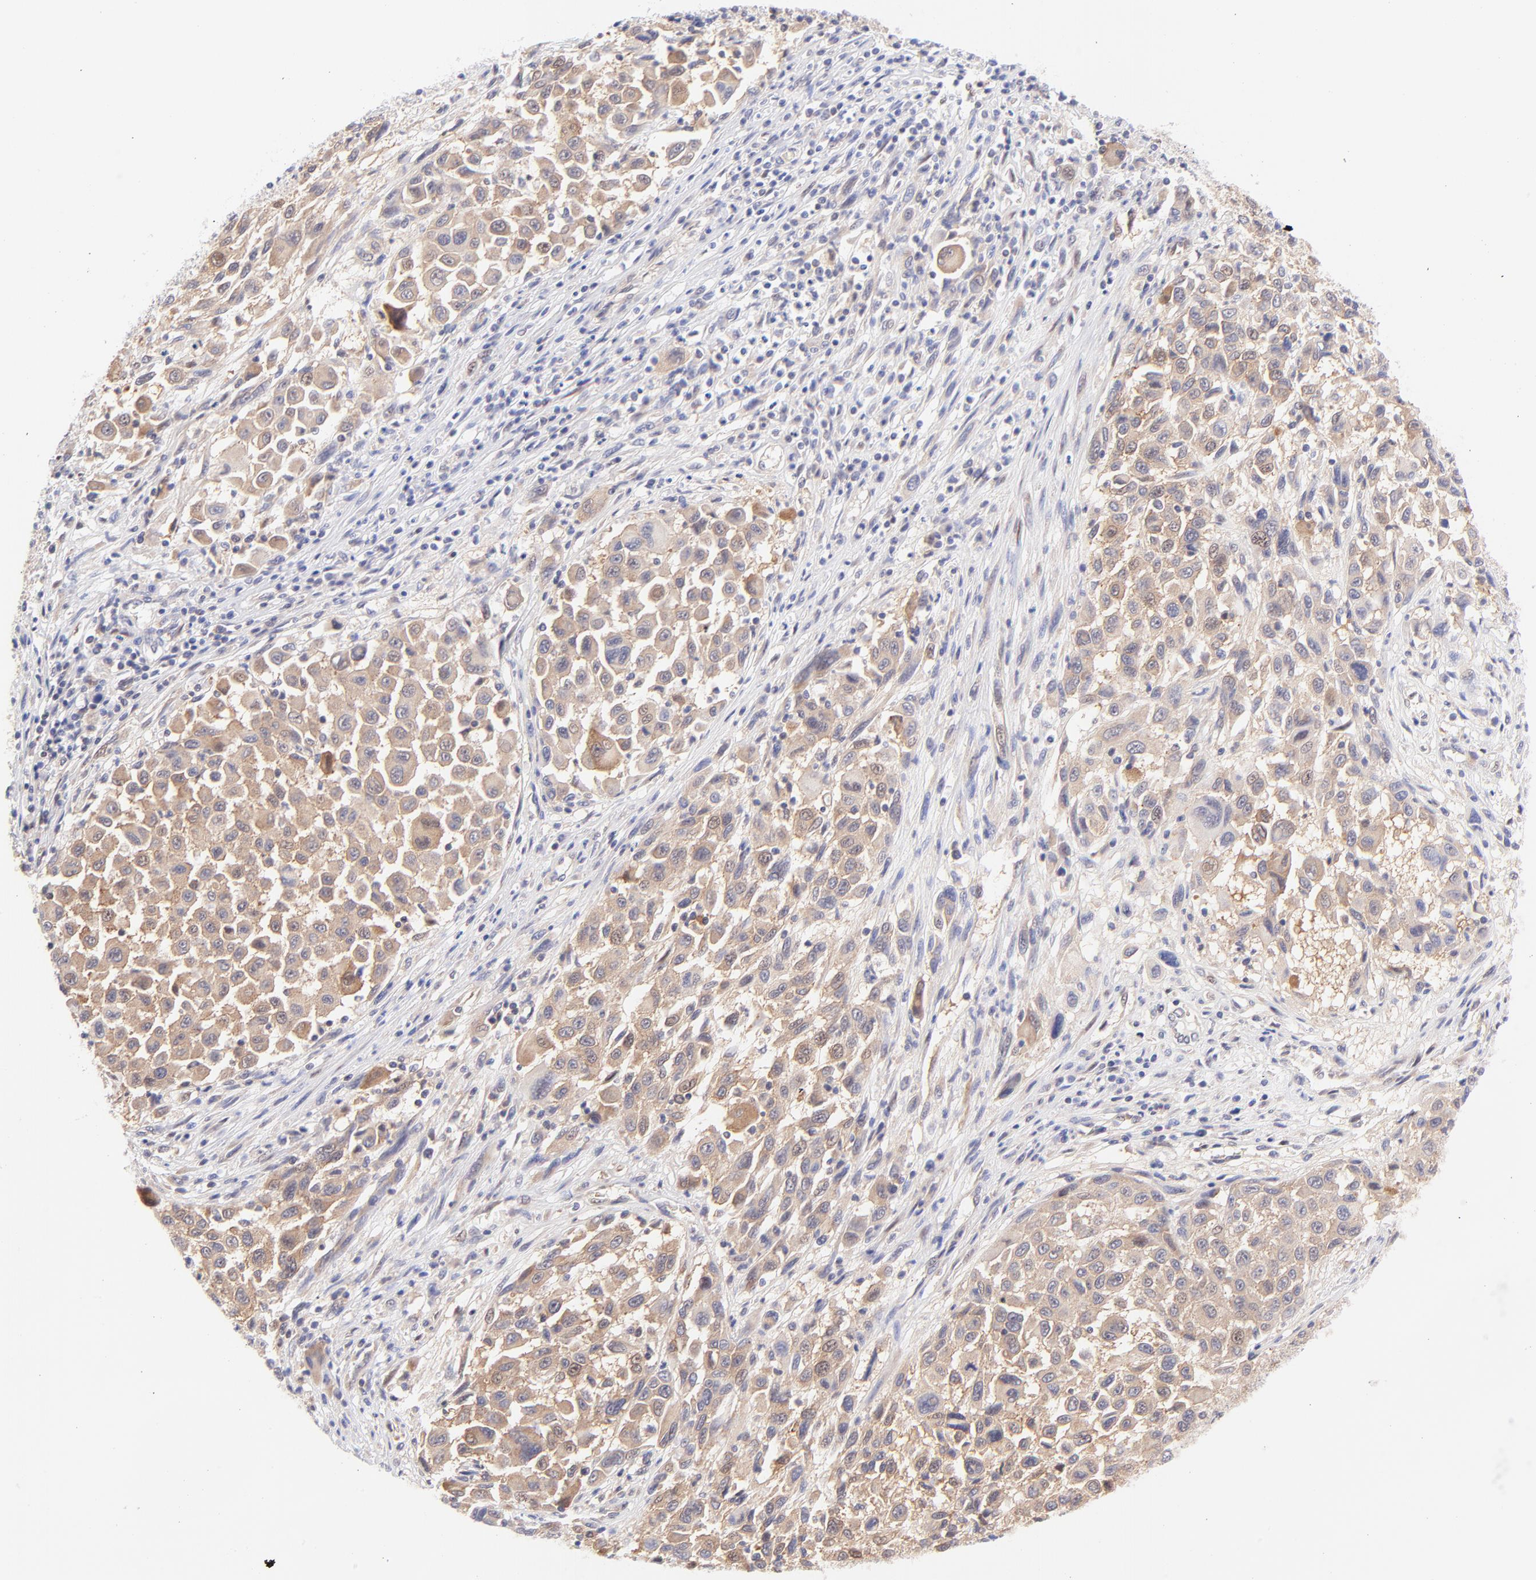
{"staining": {"intensity": "weak", "quantity": ">75%", "location": "cytoplasmic/membranous"}, "tissue": "melanoma", "cell_type": "Tumor cells", "image_type": "cancer", "snomed": [{"axis": "morphology", "description": "Malignant melanoma, Metastatic site"}, {"axis": "topography", "description": "Lymph node"}], "caption": "Human malignant melanoma (metastatic site) stained with a protein marker shows weak staining in tumor cells.", "gene": "PBDC1", "patient": {"sex": "male", "age": 61}}